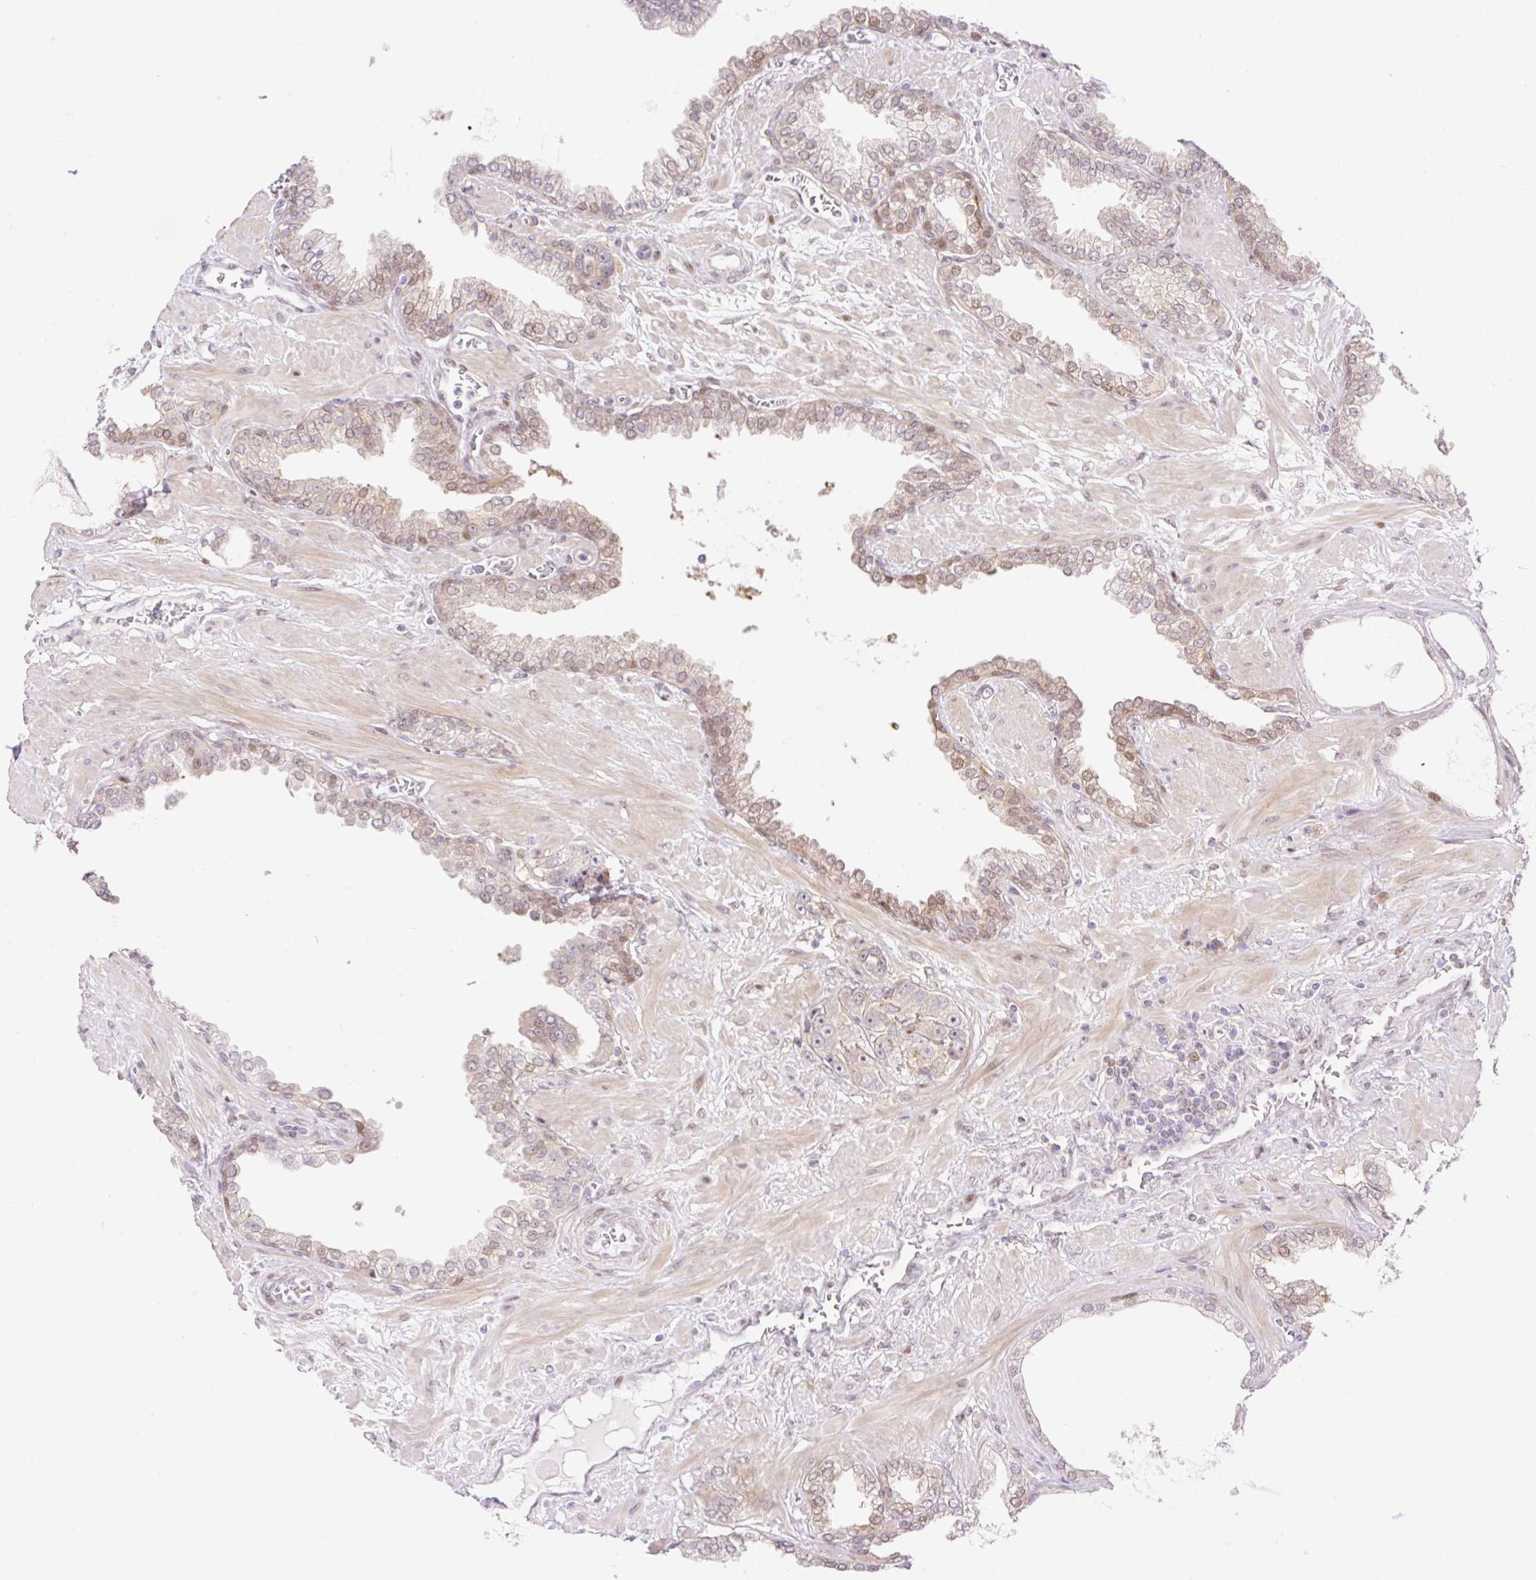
{"staining": {"intensity": "negative", "quantity": "none", "location": "none"}, "tissue": "prostate cancer", "cell_type": "Tumor cells", "image_type": "cancer", "snomed": [{"axis": "morphology", "description": "Adenocarcinoma, High grade"}, {"axis": "topography", "description": "Prostate"}], "caption": "DAB immunohistochemical staining of prostate high-grade adenocarcinoma demonstrates no significant expression in tumor cells.", "gene": "ZFP41", "patient": {"sex": "male", "age": 71}}